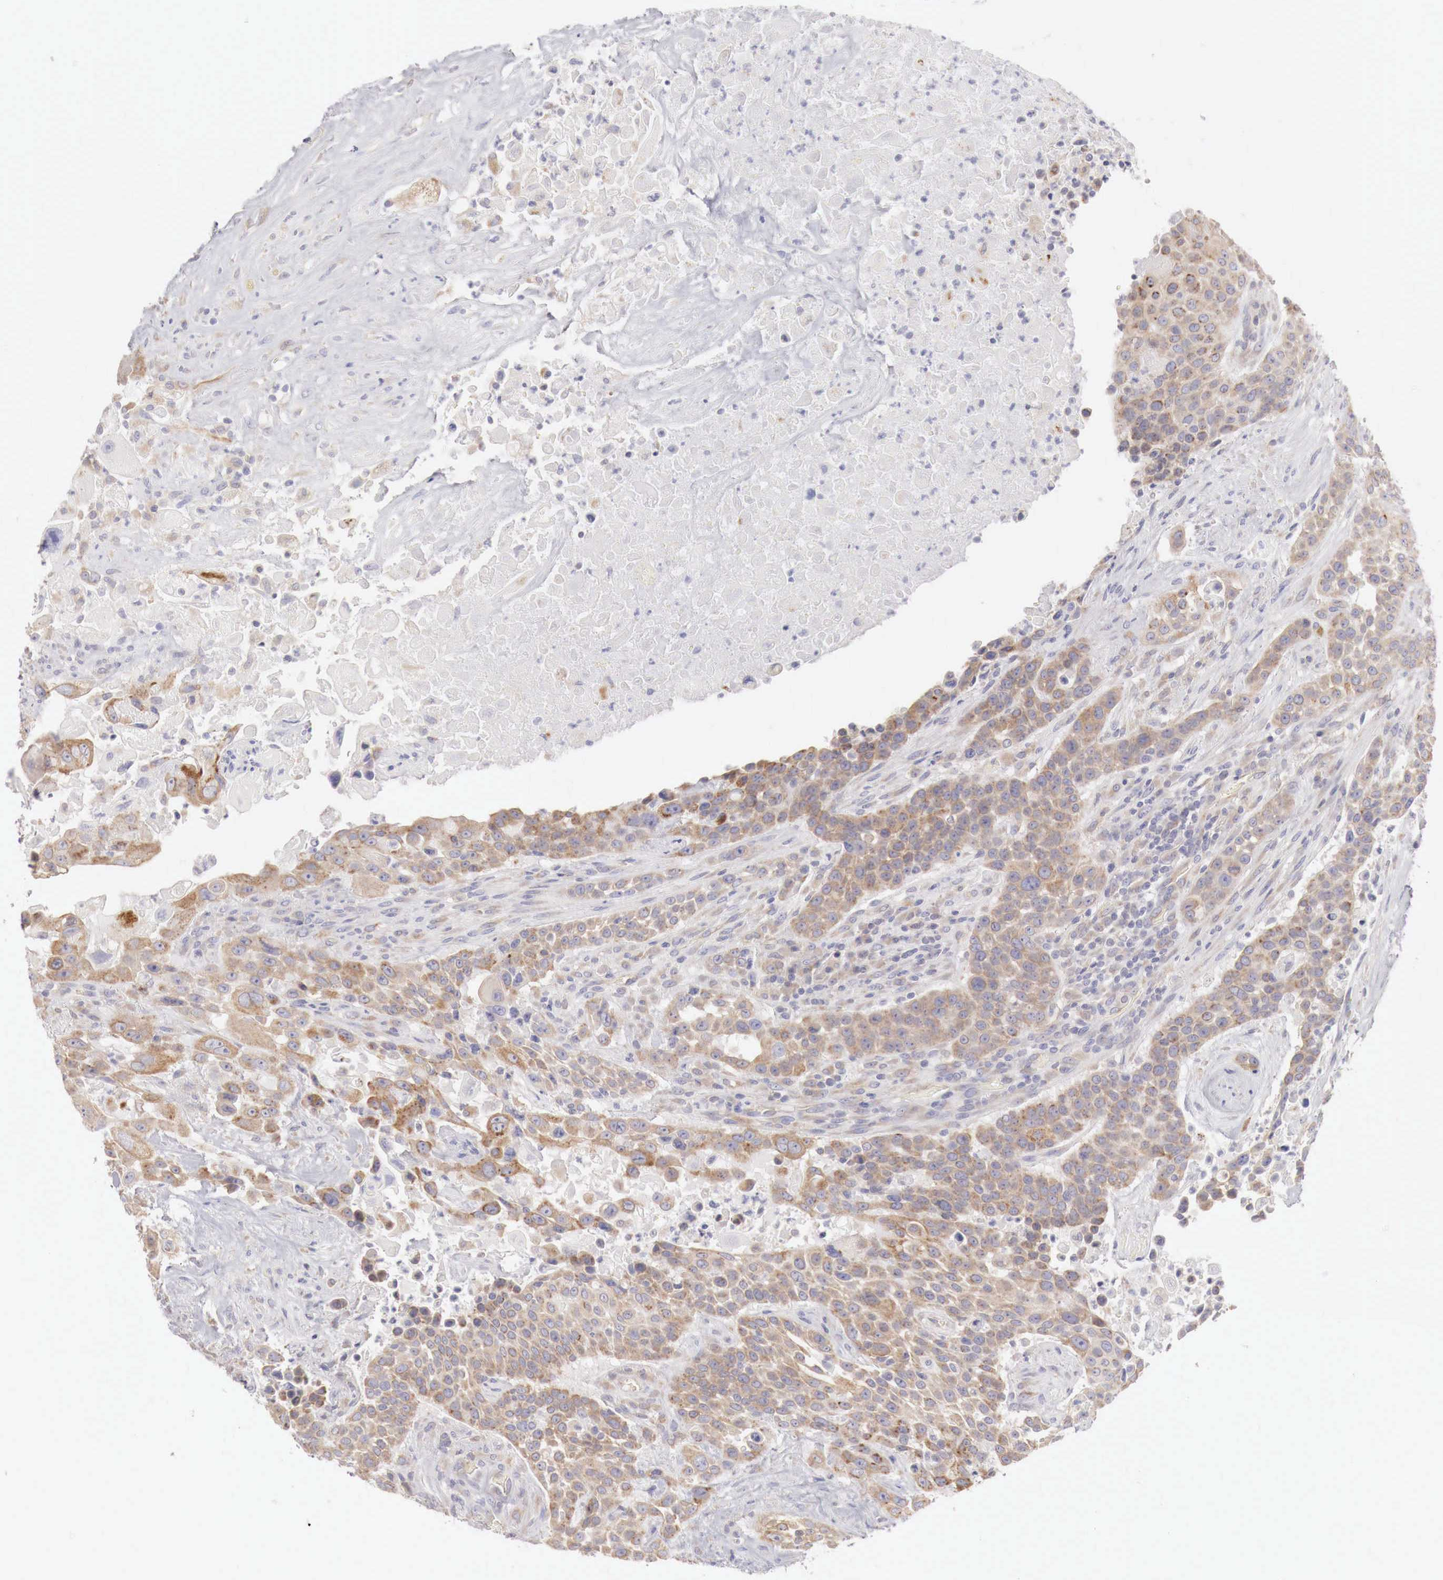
{"staining": {"intensity": "moderate", "quantity": ">75%", "location": "cytoplasmic/membranous"}, "tissue": "urothelial cancer", "cell_type": "Tumor cells", "image_type": "cancer", "snomed": [{"axis": "morphology", "description": "Urothelial carcinoma, High grade"}, {"axis": "topography", "description": "Urinary bladder"}], "caption": "Moderate cytoplasmic/membranous protein positivity is present in approximately >75% of tumor cells in urothelial carcinoma (high-grade). The staining is performed using DAB brown chromogen to label protein expression. The nuclei are counter-stained blue using hematoxylin.", "gene": "NSDHL", "patient": {"sex": "male", "age": 74}}